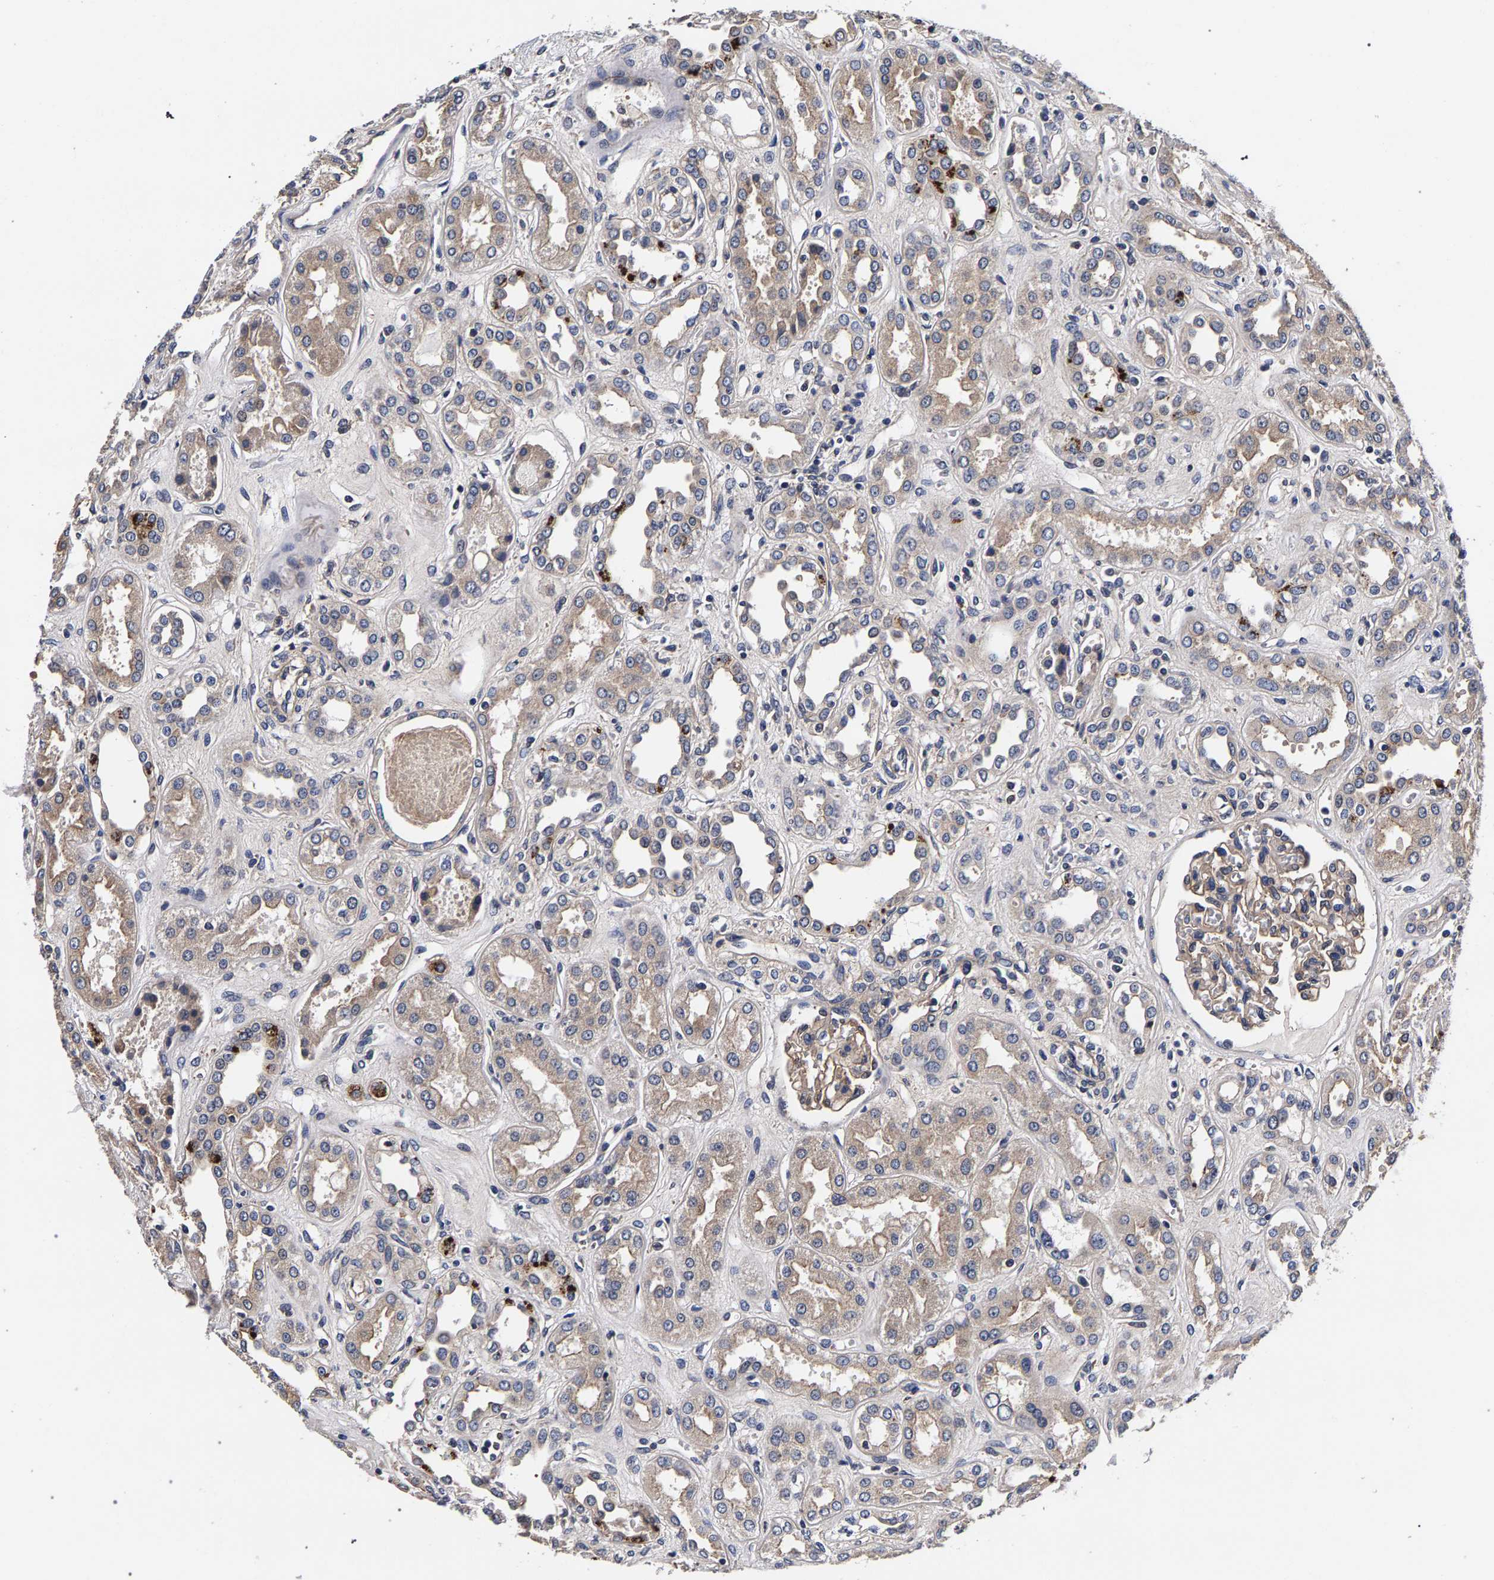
{"staining": {"intensity": "weak", "quantity": "25%-75%", "location": "cytoplasmic/membranous"}, "tissue": "kidney", "cell_type": "Cells in glomeruli", "image_type": "normal", "snomed": [{"axis": "morphology", "description": "Normal tissue, NOS"}, {"axis": "topography", "description": "Kidney"}], "caption": "IHC photomicrograph of unremarkable human kidney stained for a protein (brown), which reveals low levels of weak cytoplasmic/membranous positivity in about 25%-75% of cells in glomeruli.", "gene": "MARCHF7", "patient": {"sex": "male", "age": 59}}